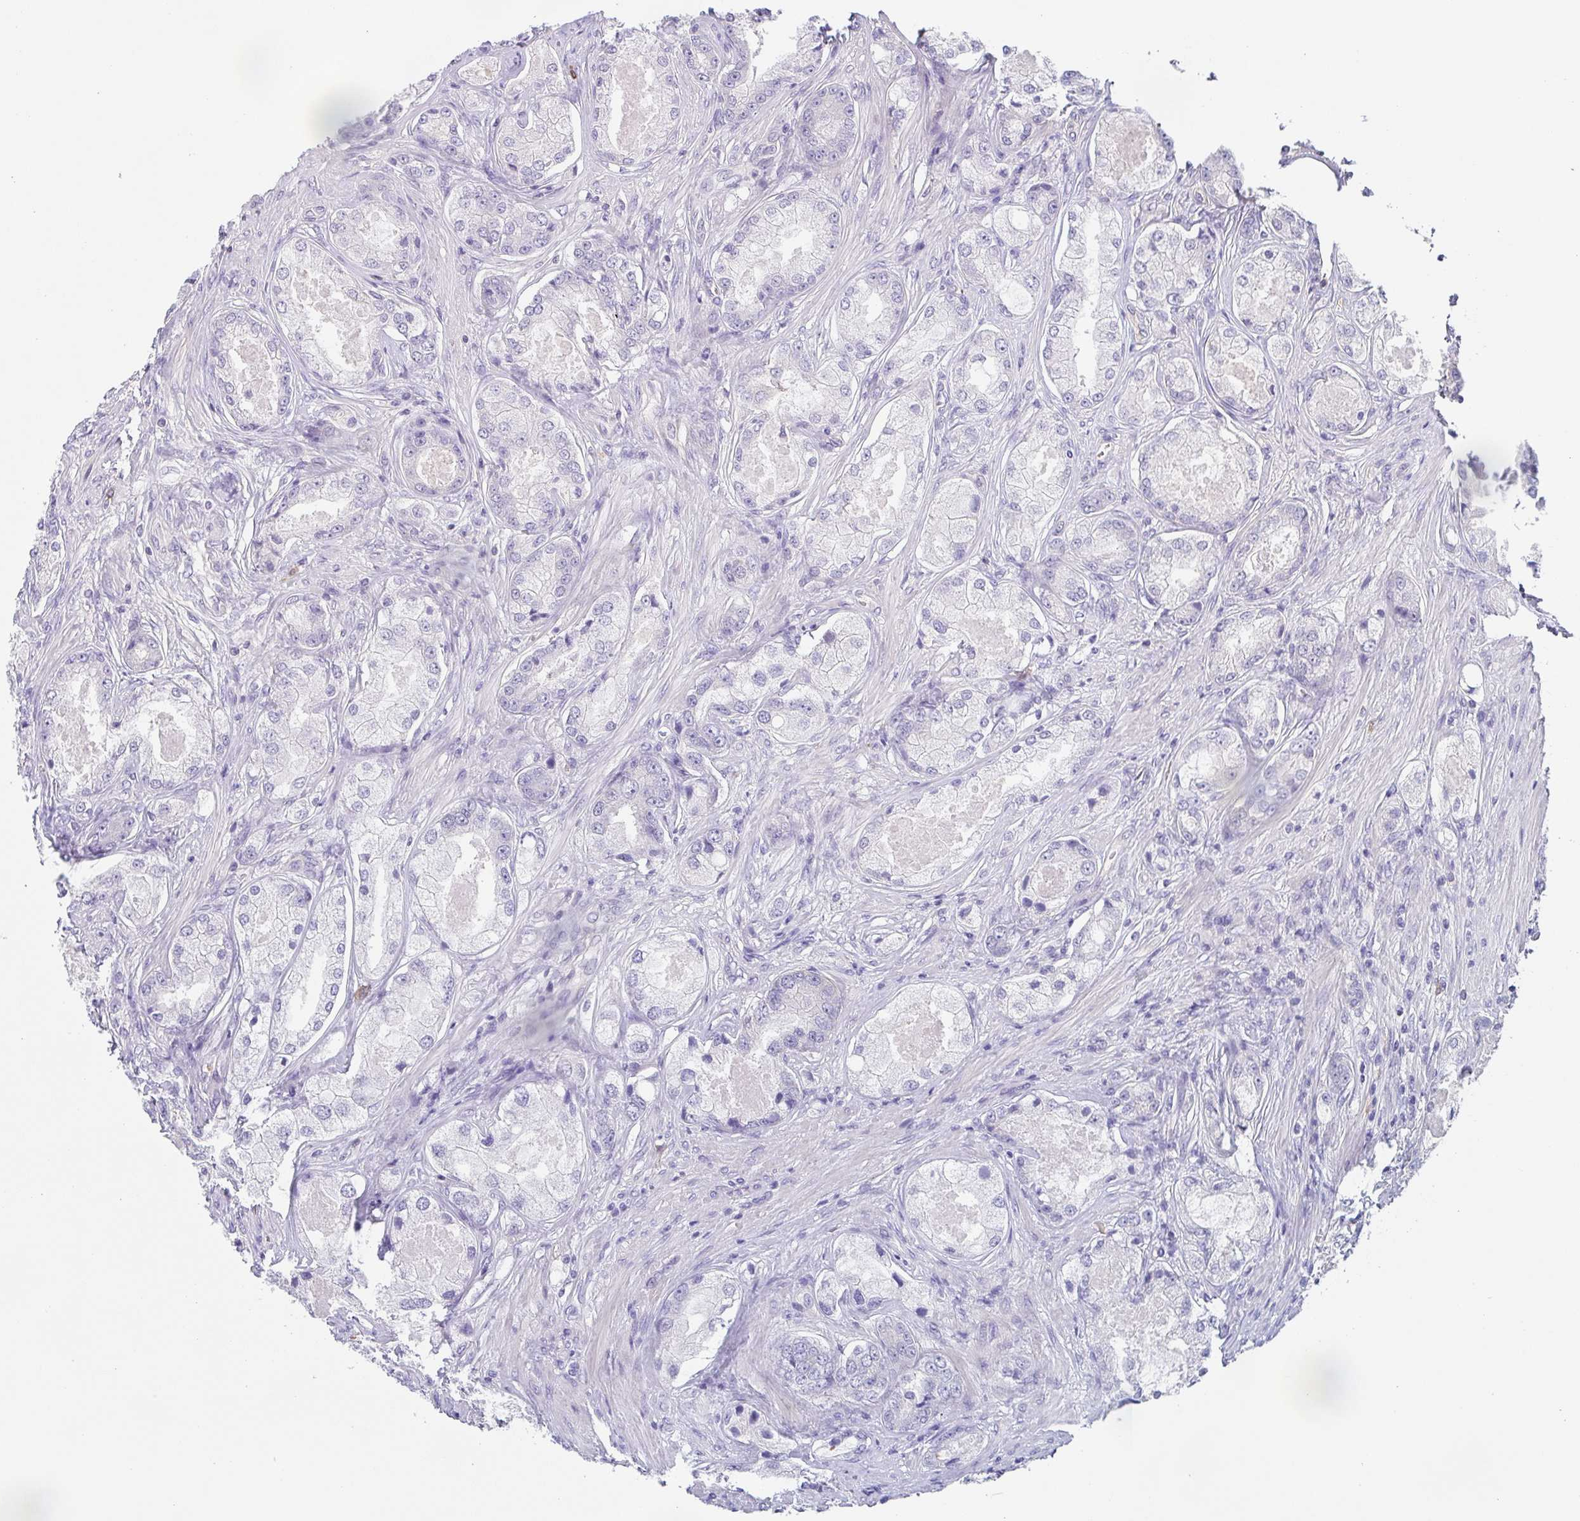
{"staining": {"intensity": "negative", "quantity": "none", "location": "none"}, "tissue": "prostate cancer", "cell_type": "Tumor cells", "image_type": "cancer", "snomed": [{"axis": "morphology", "description": "Adenocarcinoma, Low grade"}, {"axis": "topography", "description": "Prostate"}], "caption": "Immunohistochemistry (IHC) of prostate cancer (adenocarcinoma (low-grade)) displays no staining in tumor cells.", "gene": "DBN1", "patient": {"sex": "male", "age": 68}}